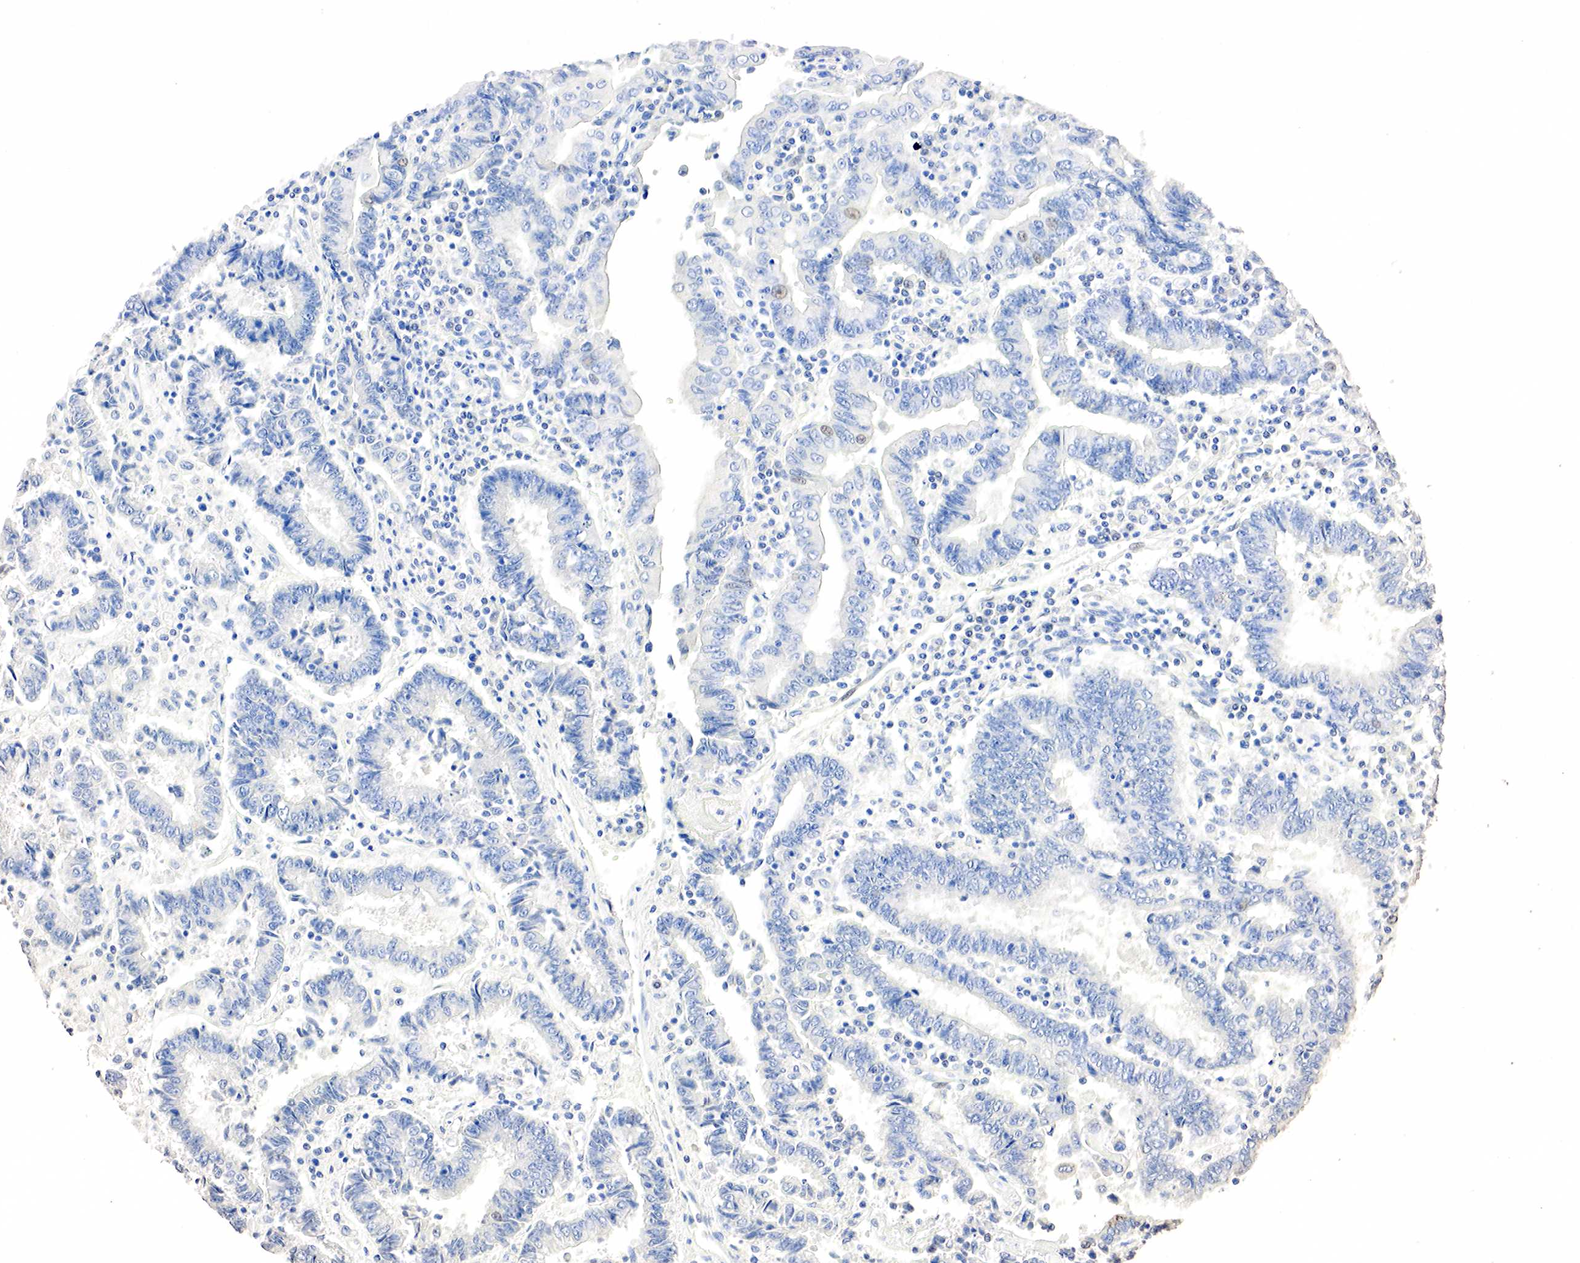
{"staining": {"intensity": "negative", "quantity": "none", "location": "none"}, "tissue": "endometrial cancer", "cell_type": "Tumor cells", "image_type": "cancer", "snomed": [{"axis": "morphology", "description": "Adenocarcinoma, NOS"}, {"axis": "topography", "description": "Endometrium"}], "caption": "Protein analysis of endometrial adenocarcinoma shows no significant expression in tumor cells. (DAB immunohistochemistry (IHC) with hematoxylin counter stain).", "gene": "SST", "patient": {"sex": "female", "age": 75}}